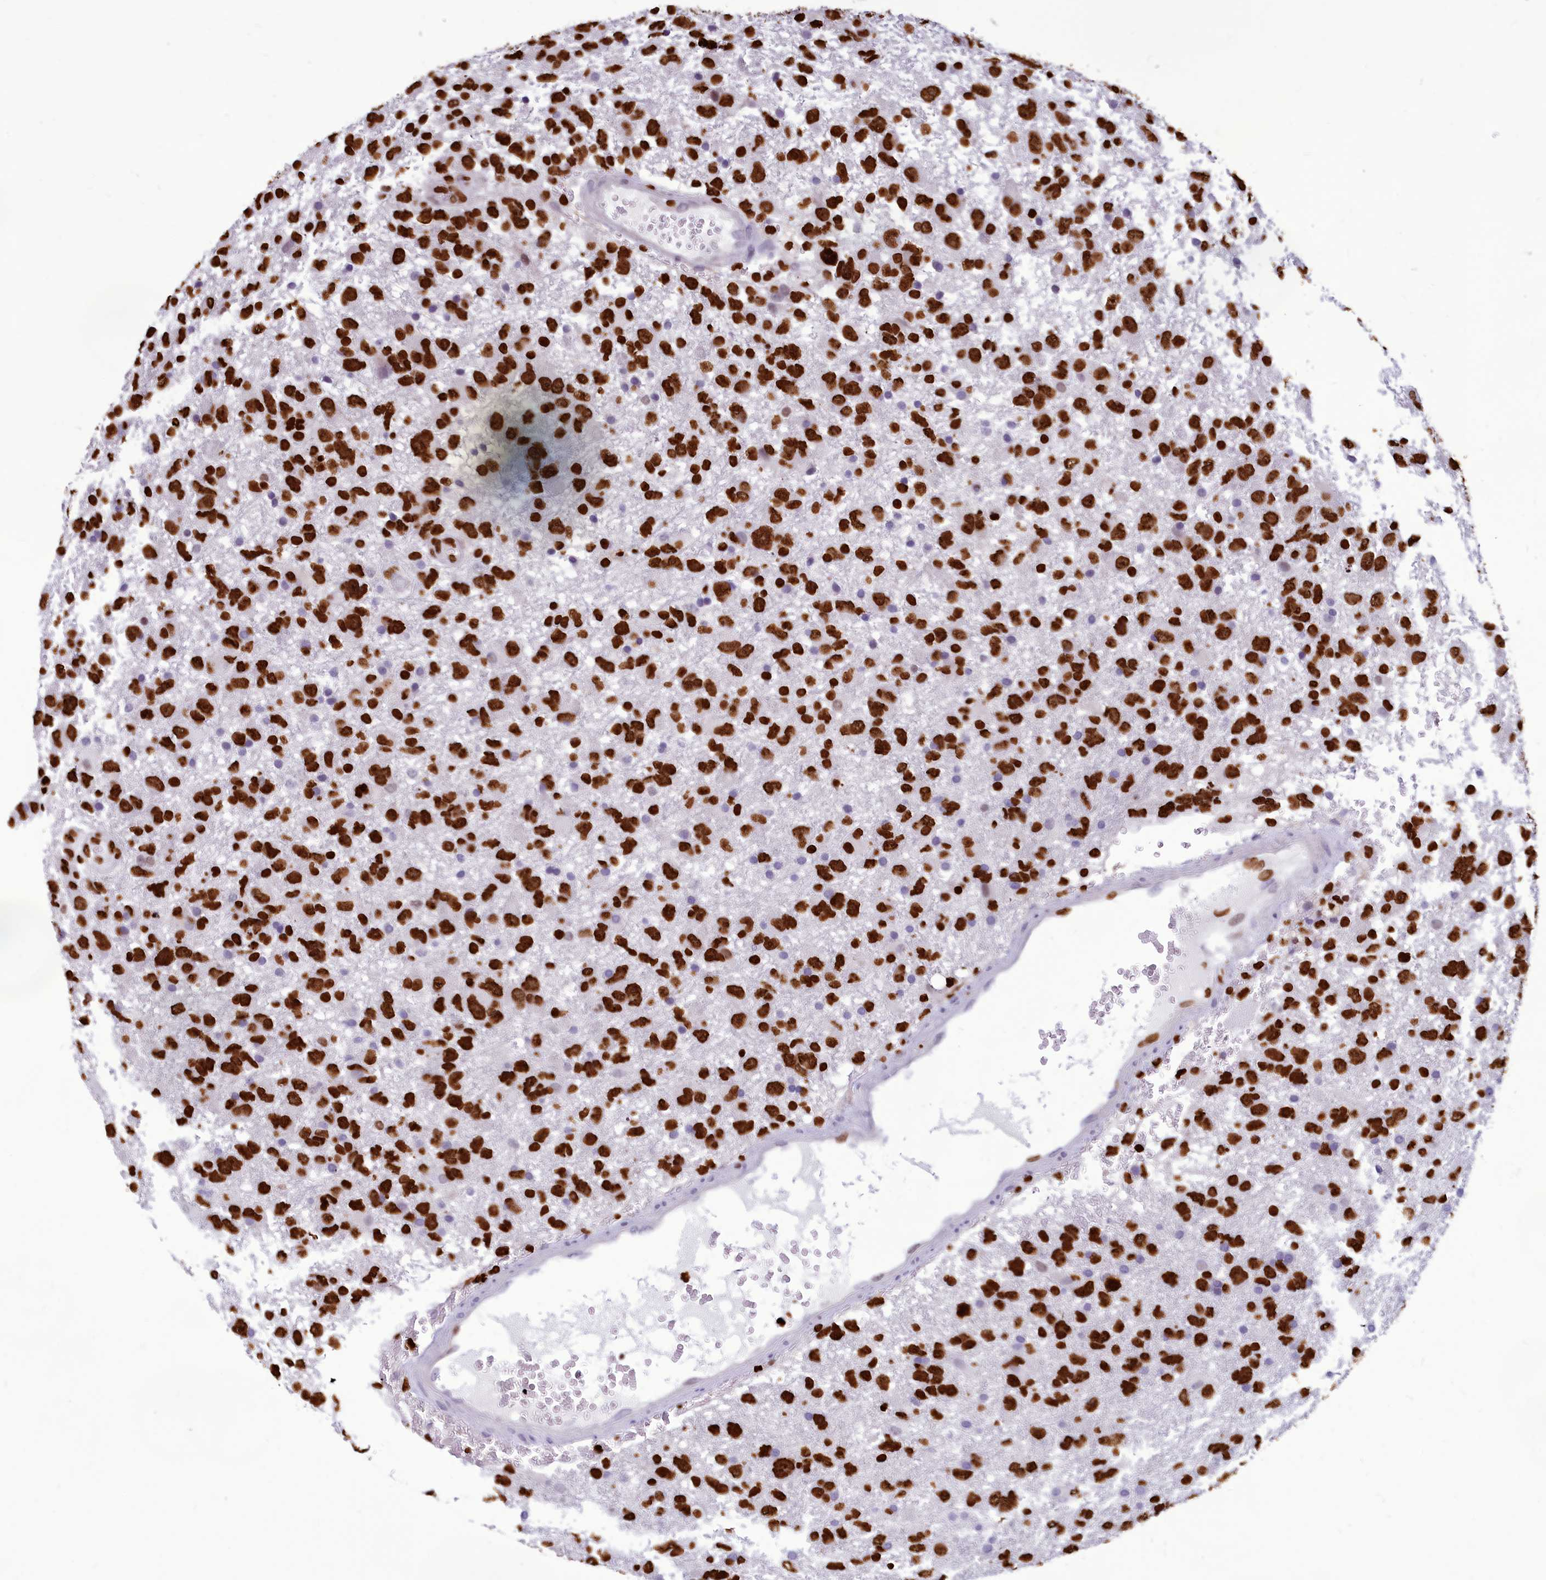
{"staining": {"intensity": "strong", "quantity": ">75%", "location": "nuclear"}, "tissue": "glioma", "cell_type": "Tumor cells", "image_type": "cancer", "snomed": [{"axis": "morphology", "description": "Glioma, malignant, High grade"}, {"axis": "topography", "description": "Brain"}], "caption": "High-magnification brightfield microscopy of glioma stained with DAB (3,3'-diaminobenzidine) (brown) and counterstained with hematoxylin (blue). tumor cells exhibit strong nuclear staining is identified in approximately>75% of cells.", "gene": "AKAP17A", "patient": {"sex": "male", "age": 61}}